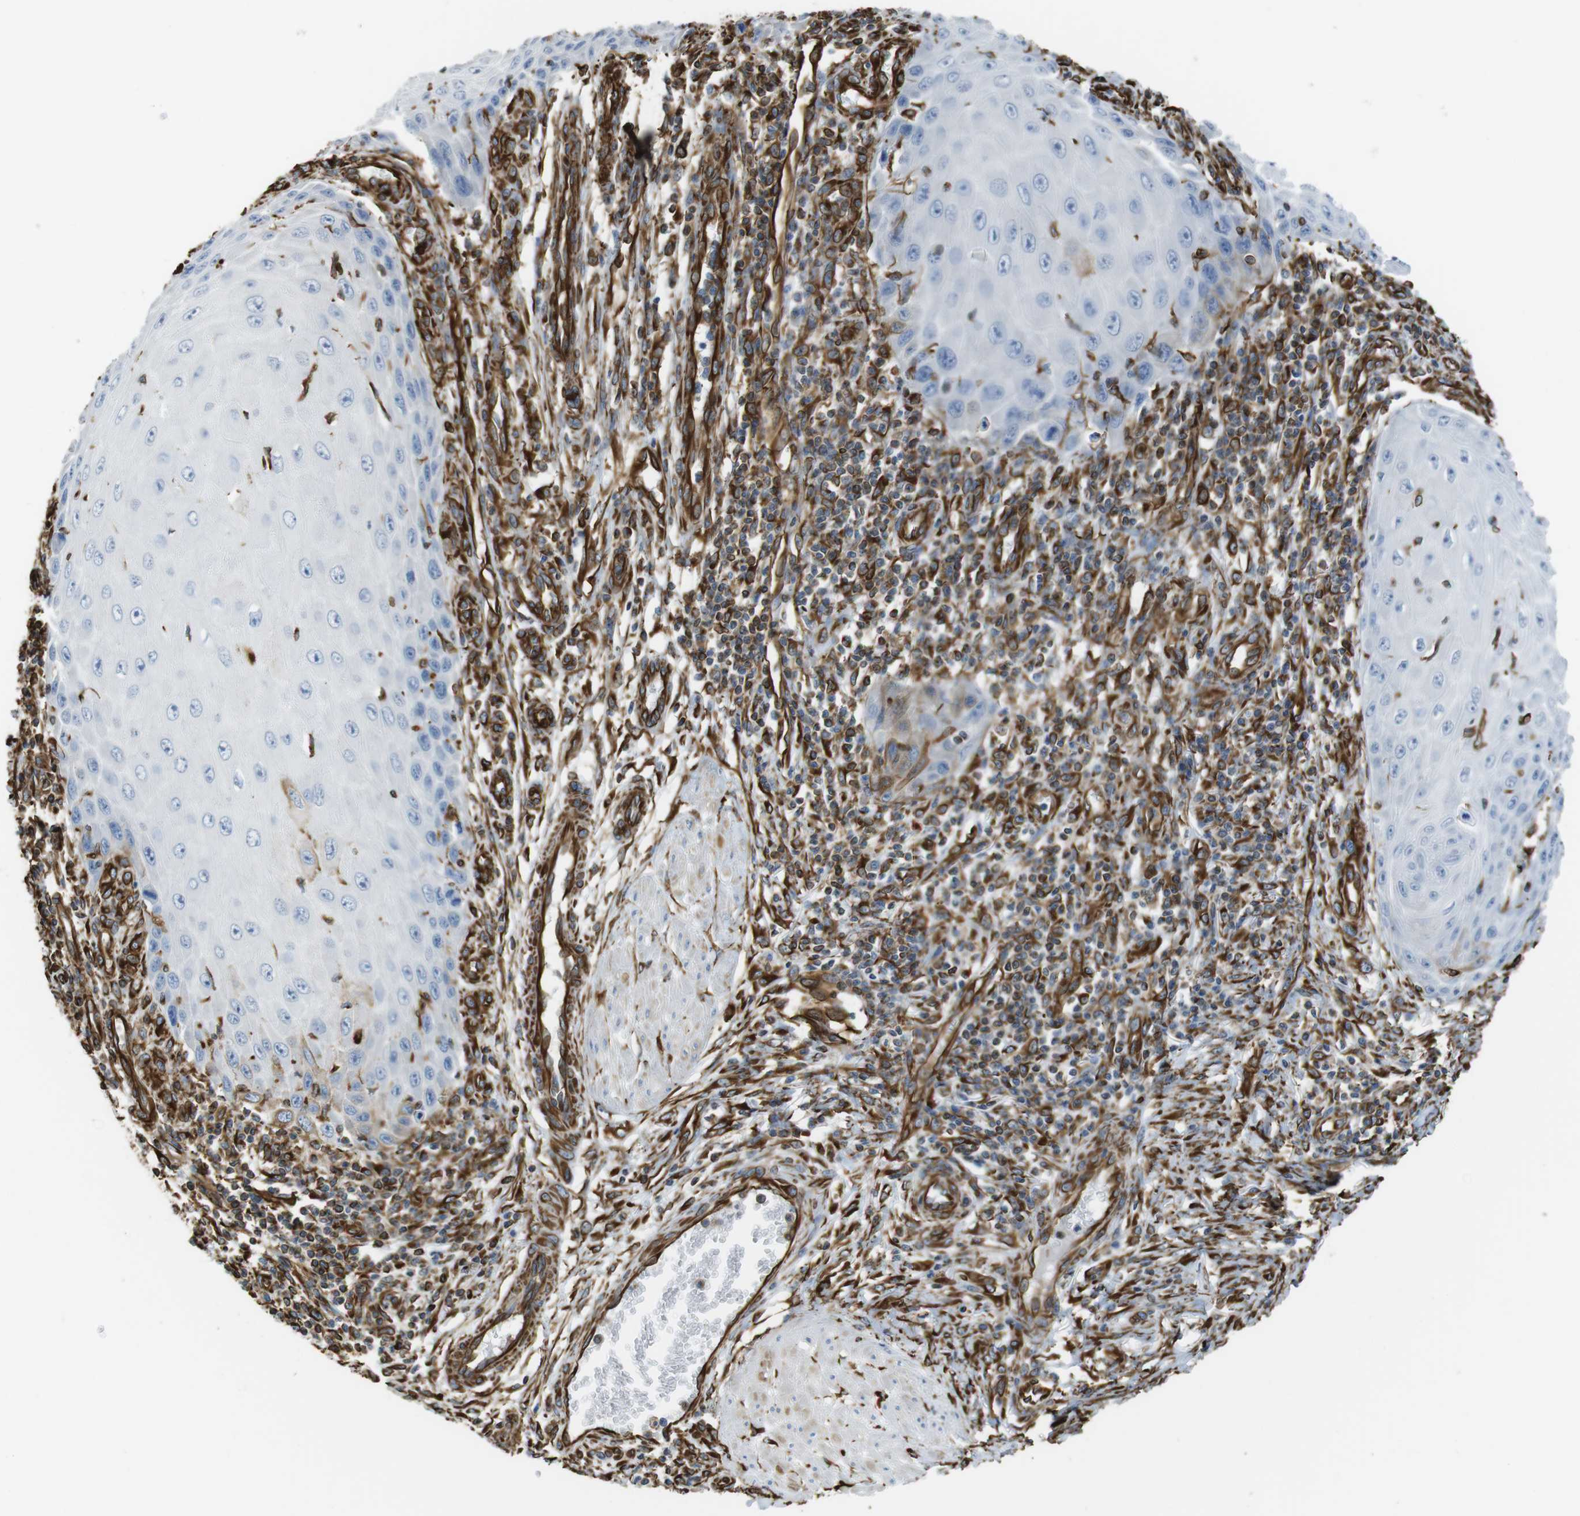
{"staining": {"intensity": "negative", "quantity": "none", "location": "none"}, "tissue": "skin cancer", "cell_type": "Tumor cells", "image_type": "cancer", "snomed": [{"axis": "morphology", "description": "Squamous cell carcinoma, NOS"}, {"axis": "topography", "description": "Skin"}], "caption": "The photomicrograph reveals no significant positivity in tumor cells of skin cancer.", "gene": "RALGPS1", "patient": {"sex": "female", "age": 73}}